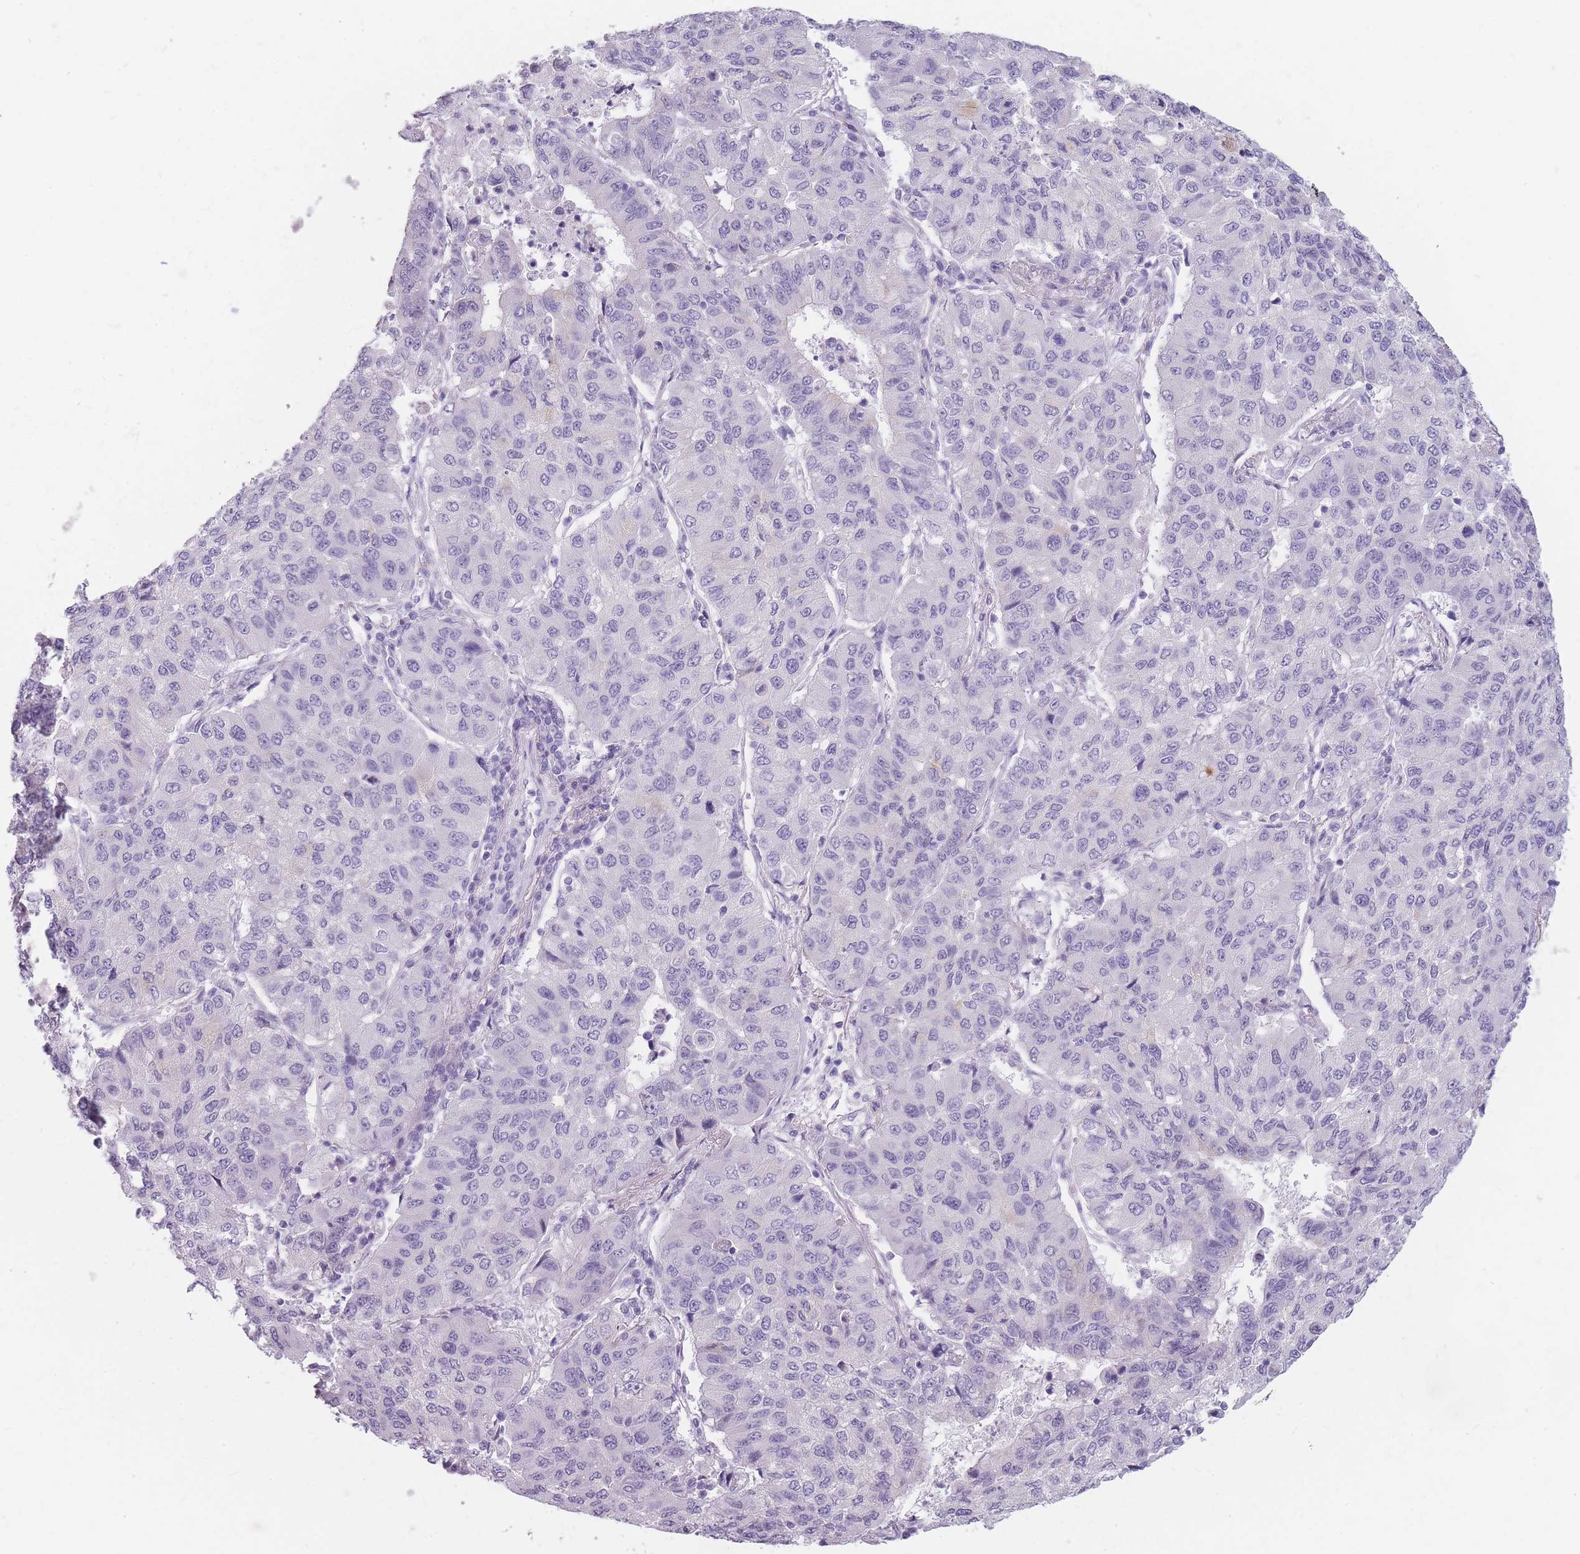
{"staining": {"intensity": "negative", "quantity": "none", "location": "none"}, "tissue": "lung cancer", "cell_type": "Tumor cells", "image_type": "cancer", "snomed": [{"axis": "morphology", "description": "Squamous cell carcinoma, NOS"}, {"axis": "topography", "description": "Lung"}], "caption": "This photomicrograph is of lung squamous cell carcinoma stained with IHC to label a protein in brown with the nuclei are counter-stained blue. There is no expression in tumor cells.", "gene": "CCNO", "patient": {"sex": "male", "age": 74}}